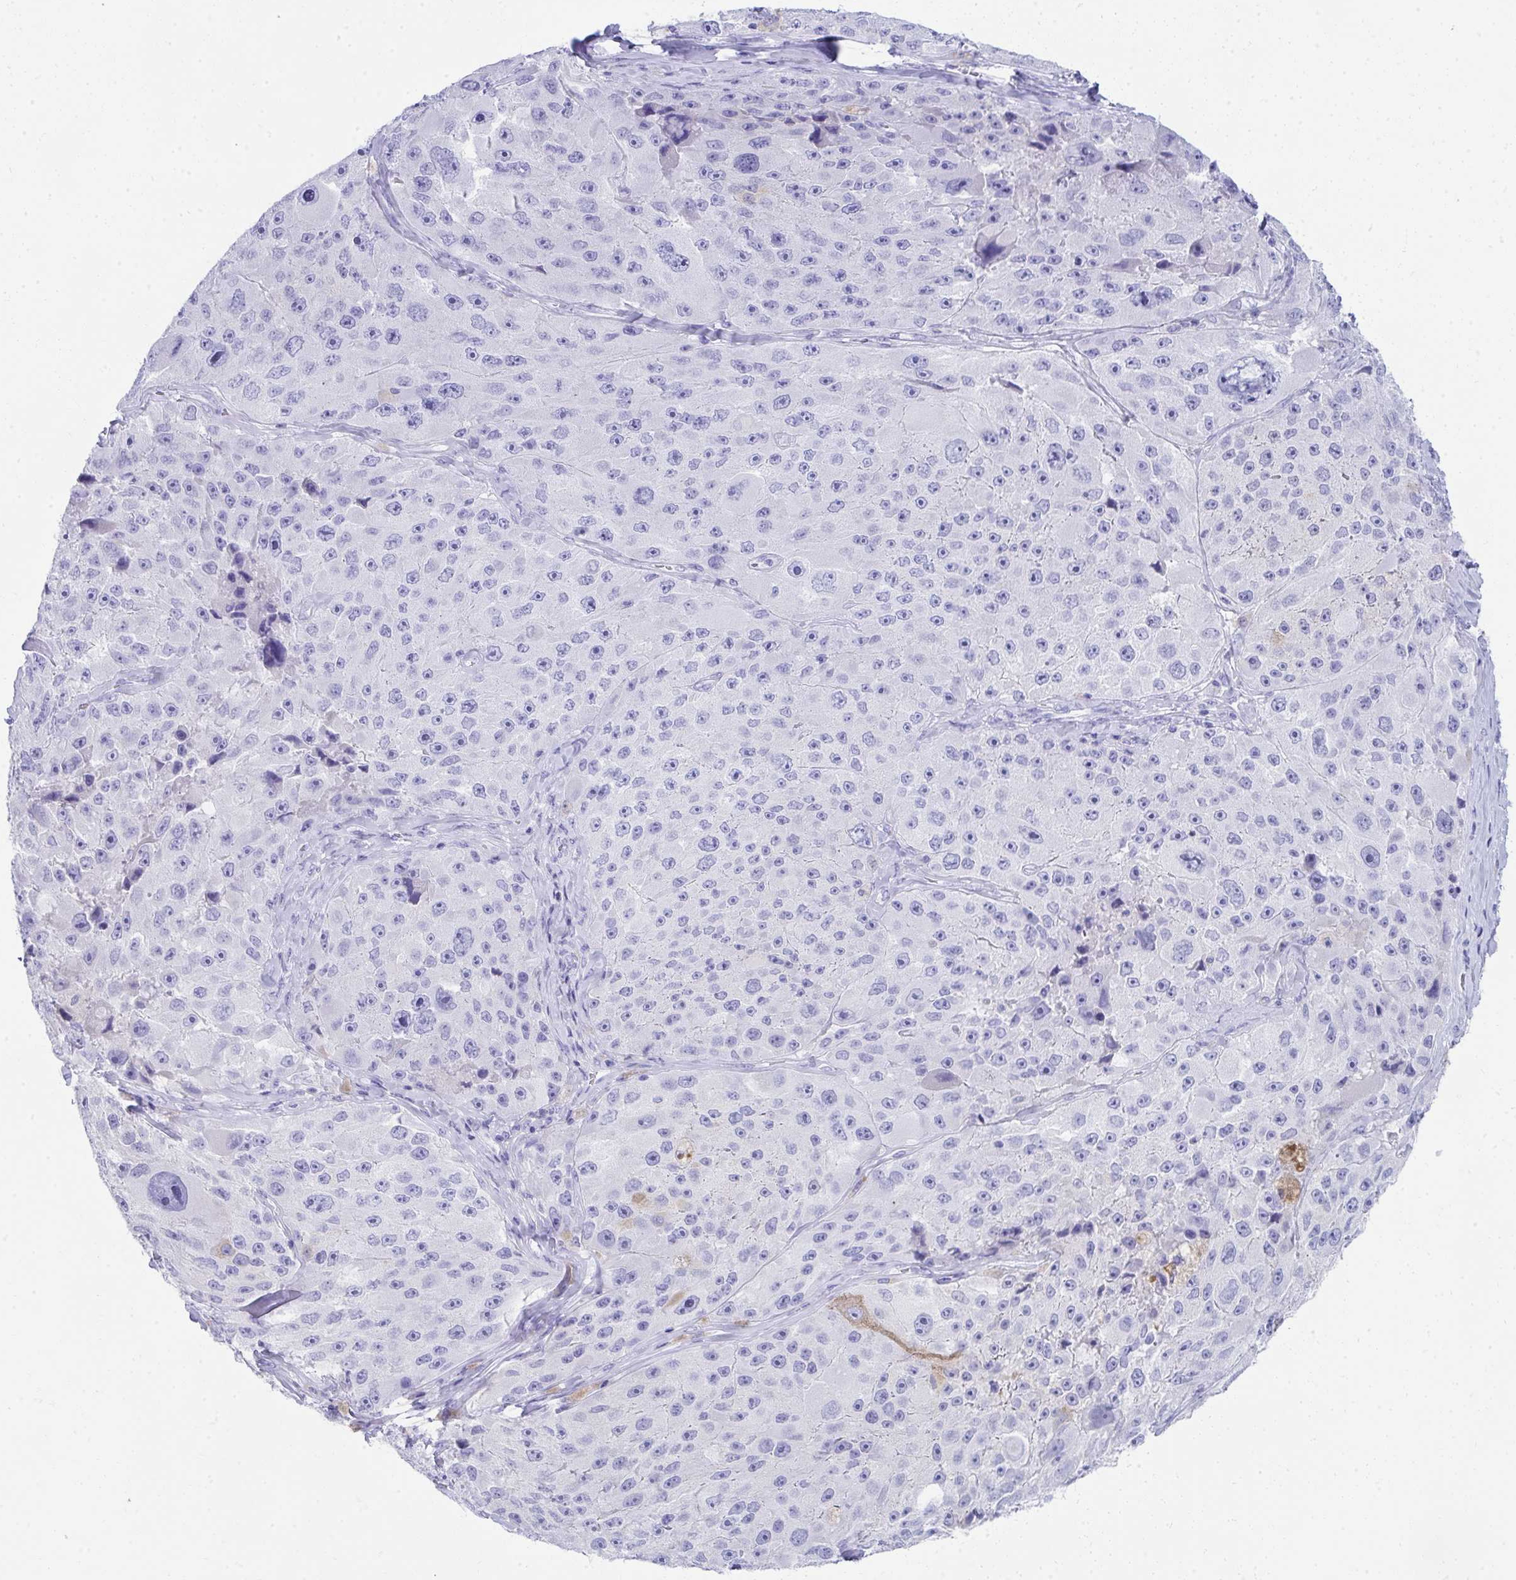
{"staining": {"intensity": "negative", "quantity": "none", "location": "none"}, "tissue": "melanoma", "cell_type": "Tumor cells", "image_type": "cancer", "snomed": [{"axis": "morphology", "description": "Malignant melanoma, Metastatic site"}, {"axis": "topography", "description": "Lymph node"}], "caption": "Melanoma stained for a protein using immunohistochemistry (IHC) exhibits no positivity tumor cells.", "gene": "SEC14L3", "patient": {"sex": "male", "age": 62}}